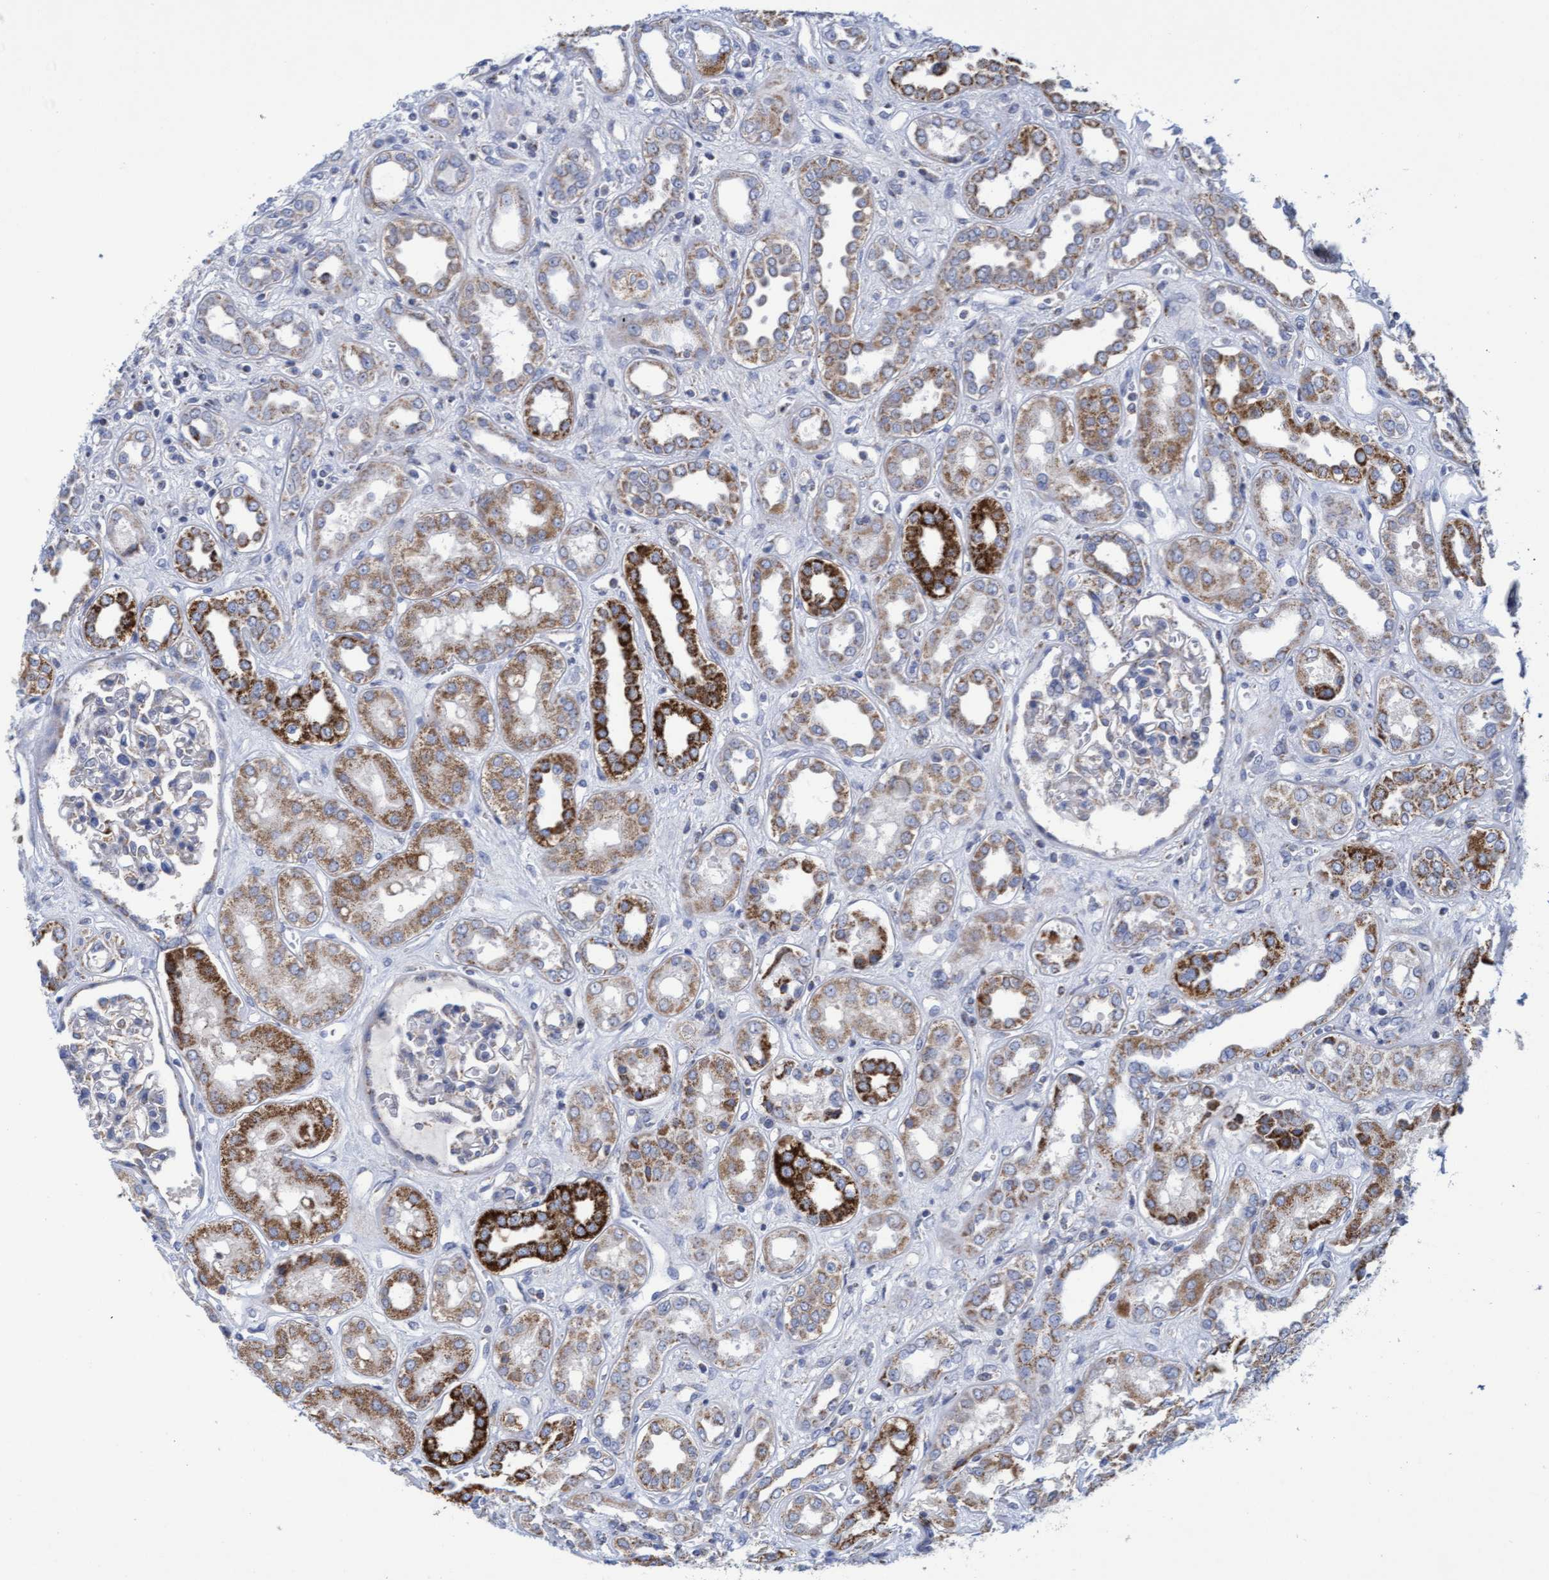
{"staining": {"intensity": "weak", "quantity": "<25%", "location": "cytoplasmic/membranous"}, "tissue": "kidney", "cell_type": "Cells in glomeruli", "image_type": "normal", "snomed": [{"axis": "morphology", "description": "Normal tissue, NOS"}, {"axis": "topography", "description": "Kidney"}], "caption": "Human kidney stained for a protein using immunohistochemistry exhibits no expression in cells in glomeruli.", "gene": "ZNF750", "patient": {"sex": "male", "age": 59}}